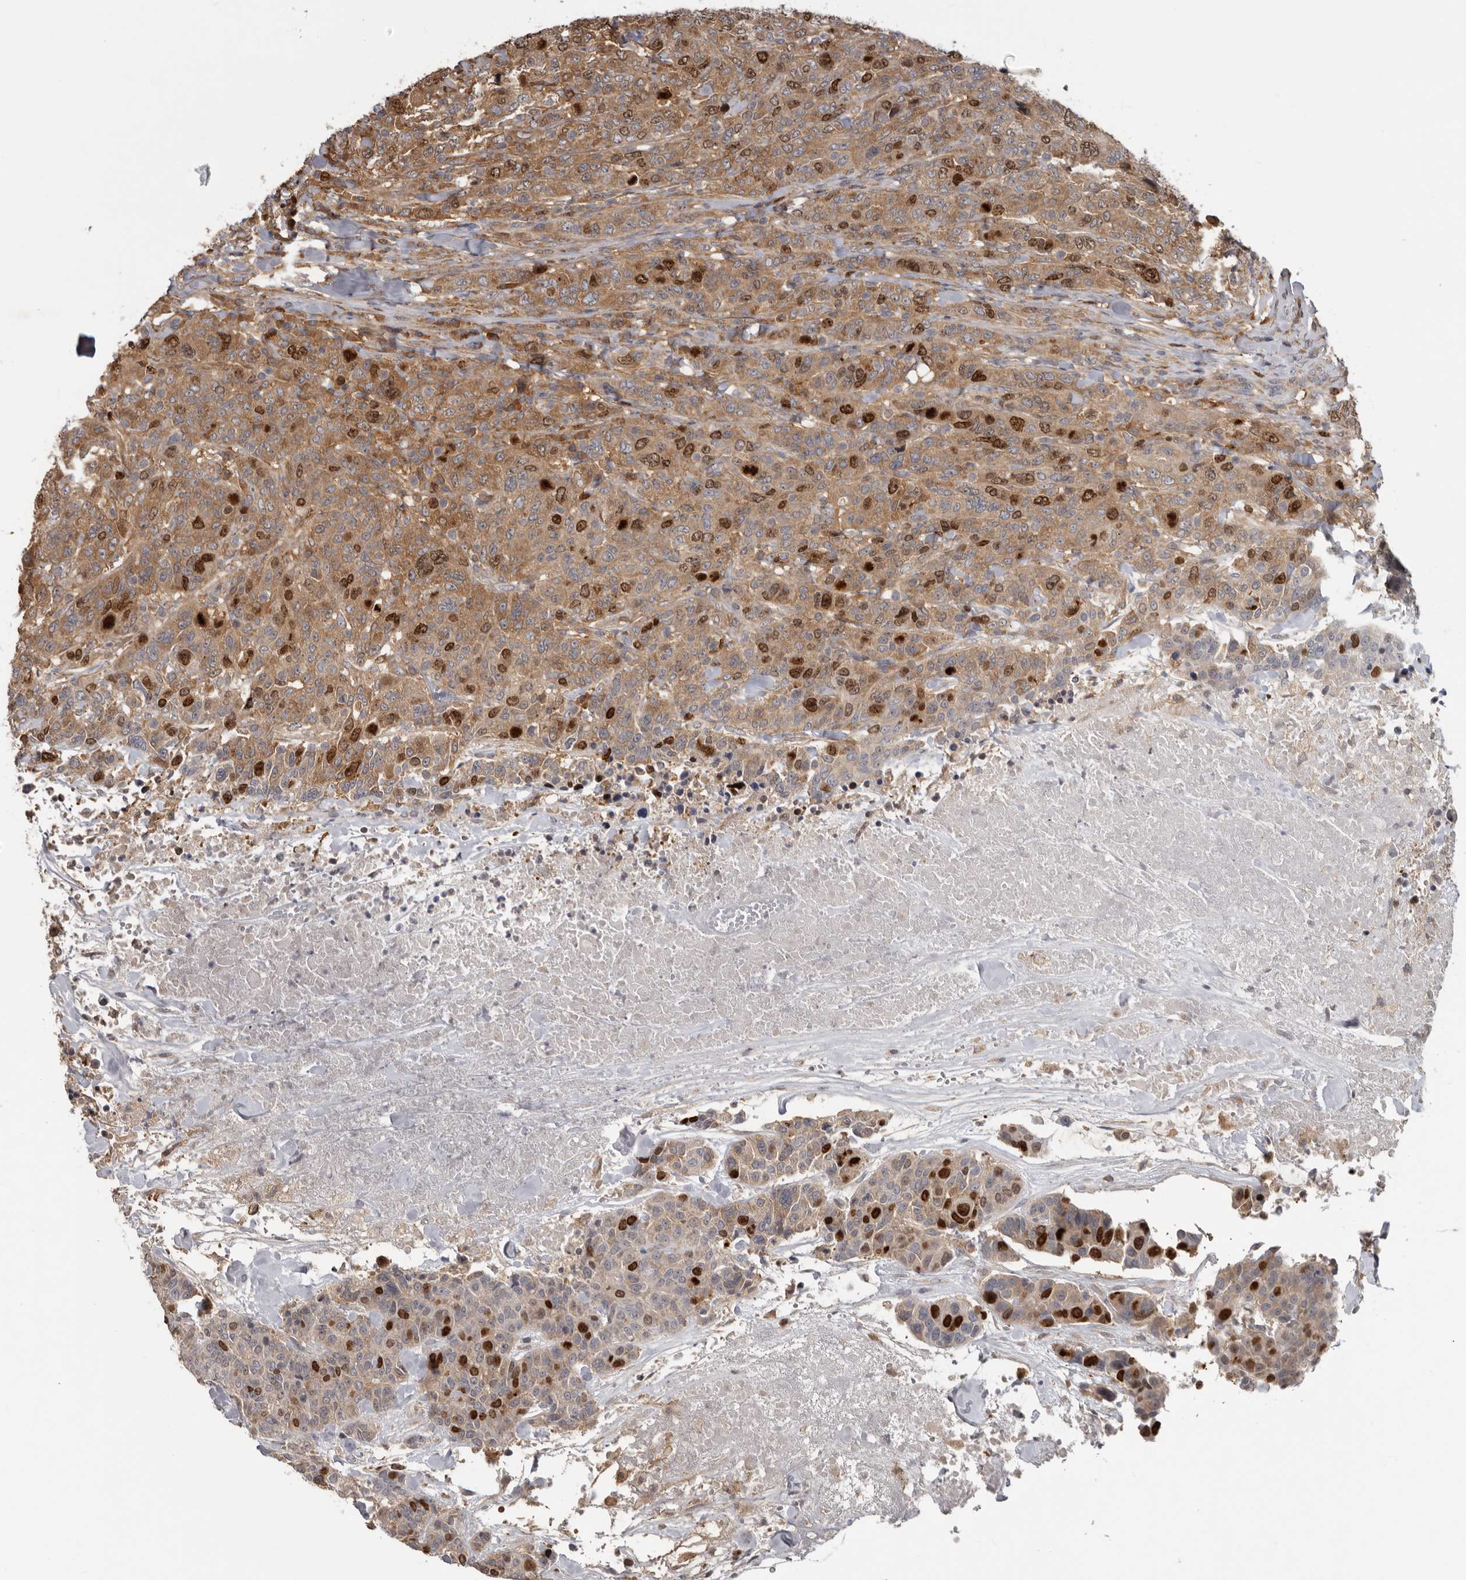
{"staining": {"intensity": "strong", "quantity": "25%-75%", "location": "cytoplasmic/membranous,nuclear"}, "tissue": "breast cancer", "cell_type": "Tumor cells", "image_type": "cancer", "snomed": [{"axis": "morphology", "description": "Duct carcinoma"}, {"axis": "topography", "description": "Breast"}], "caption": "Immunohistochemical staining of breast infiltrating ductal carcinoma displays high levels of strong cytoplasmic/membranous and nuclear positivity in about 25%-75% of tumor cells.", "gene": "CDCA8", "patient": {"sex": "female", "age": 37}}